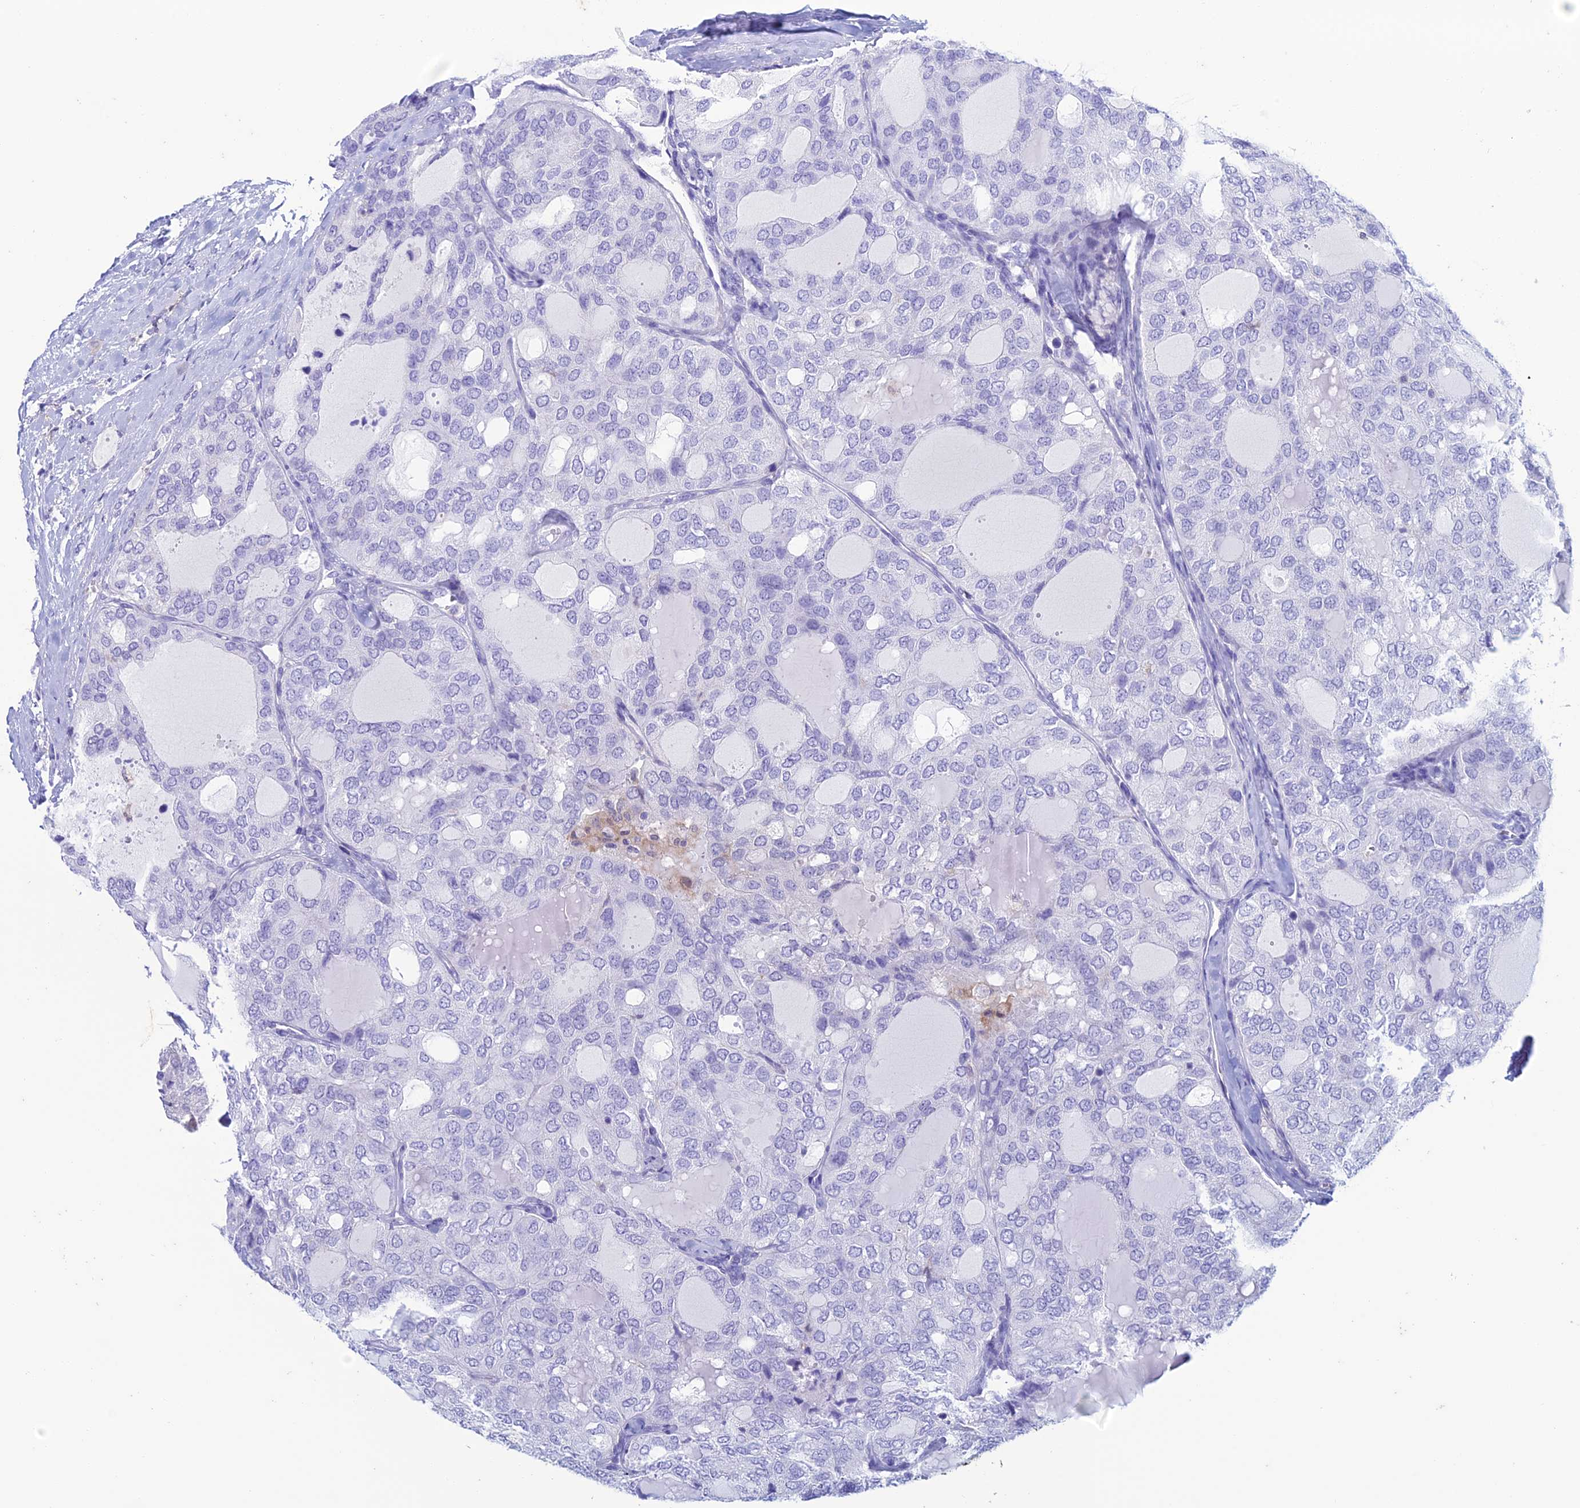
{"staining": {"intensity": "negative", "quantity": "none", "location": "none"}, "tissue": "thyroid cancer", "cell_type": "Tumor cells", "image_type": "cancer", "snomed": [{"axis": "morphology", "description": "Follicular adenoma carcinoma, NOS"}, {"axis": "topography", "description": "Thyroid gland"}], "caption": "Tumor cells are negative for protein expression in human thyroid cancer.", "gene": "KCNK17", "patient": {"sex": "male", "age": 75}}